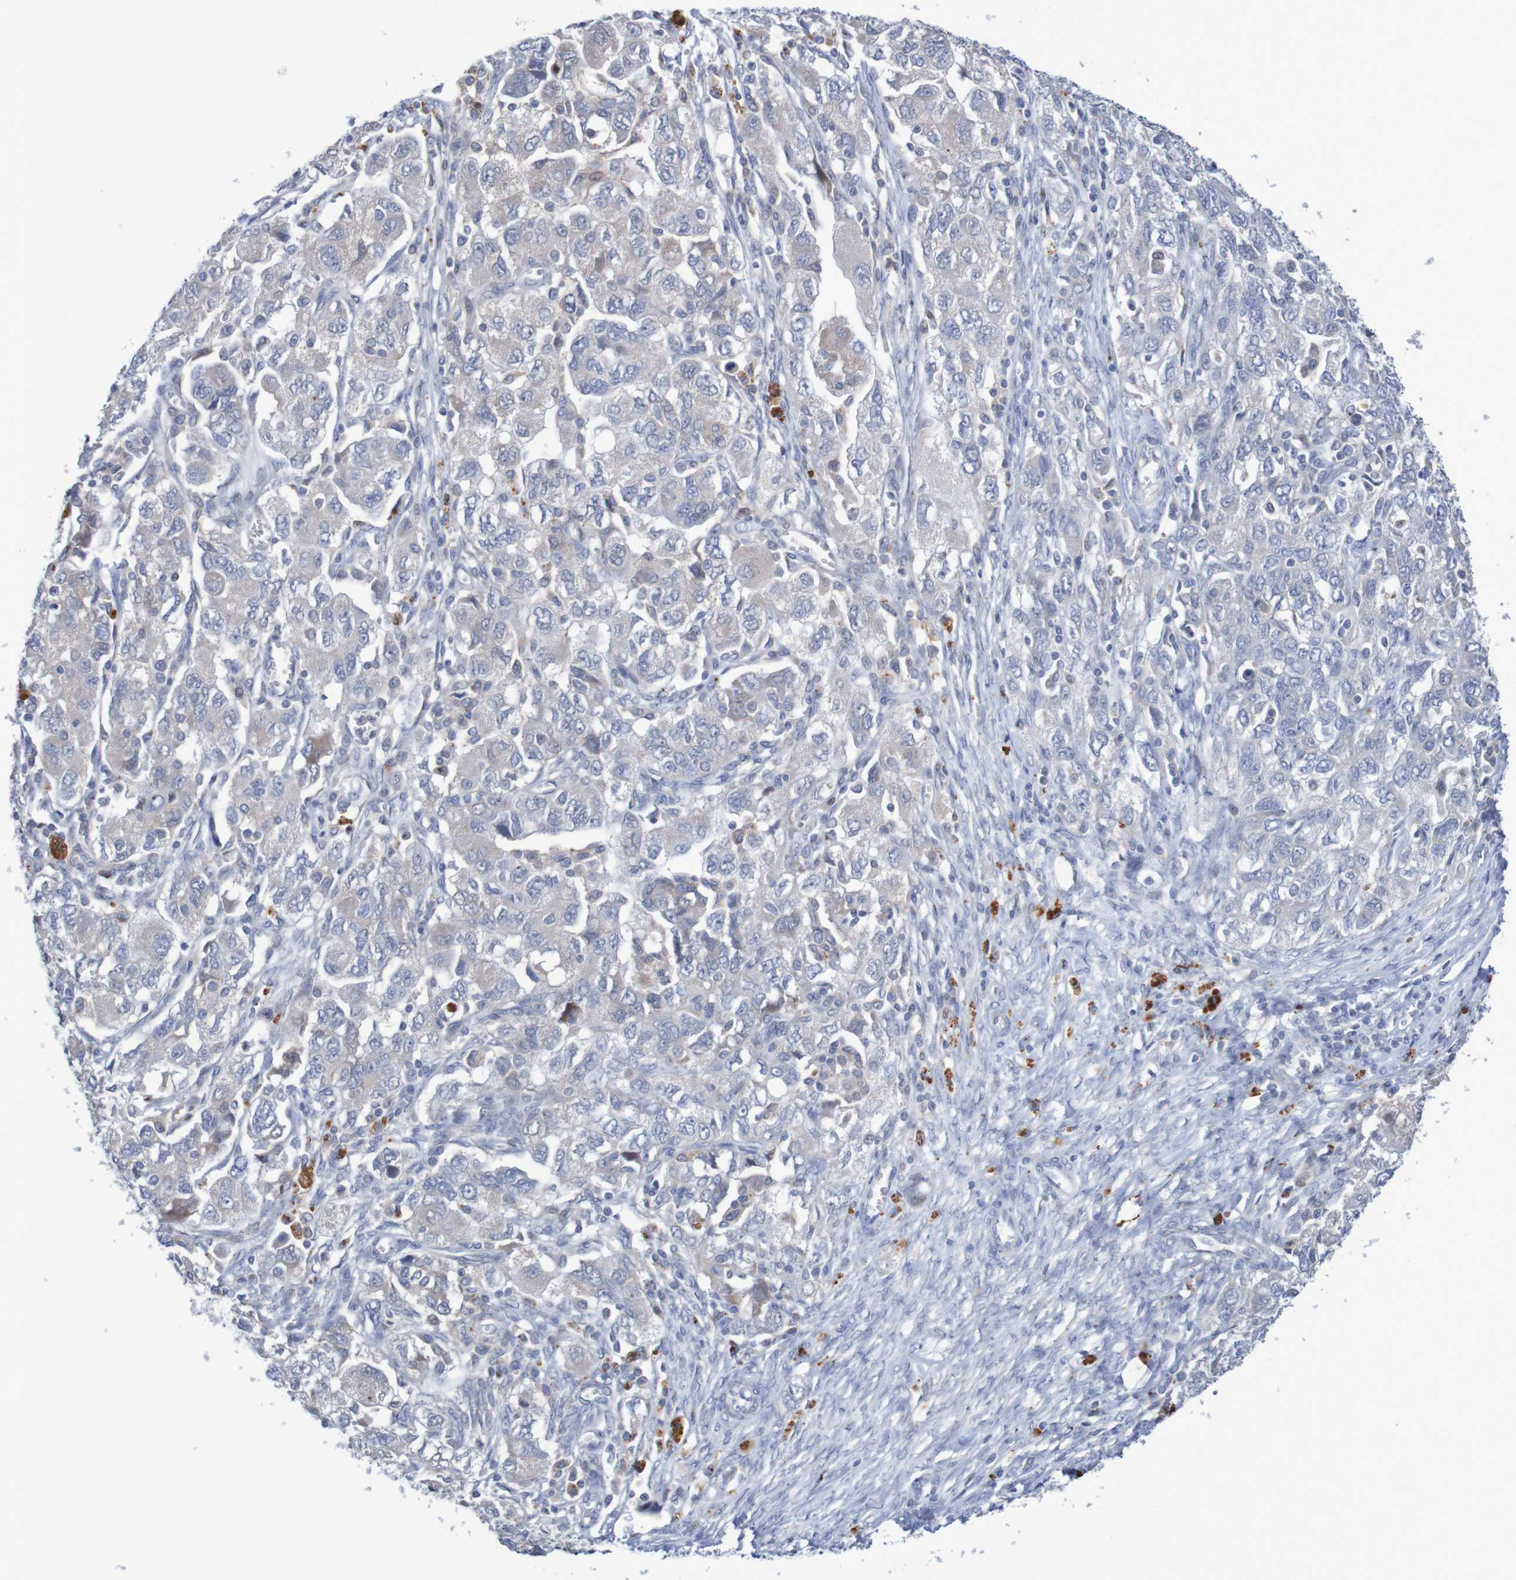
{"staining": {"intensity": "negative", "quantity": "none", "location": "none"}, "tissue": "ovarian cancer", "cell_type": "Tumor cells", "image_type": "cancer", "snomed": [{"axis": "morphology", "description": "Carcinoma, NOS"}, {"axis": "morphology", "description": "Cystadenocarcinoma, serous, NOS"}, {"axis": "topography", "description": "Ovary"}], "caption": "Ovarian cancer was stained to show a protein in brown. There is no significant expression in tumor cells.", "gene": "FBP2", "patient": {"sex": "female", "age": 69}}